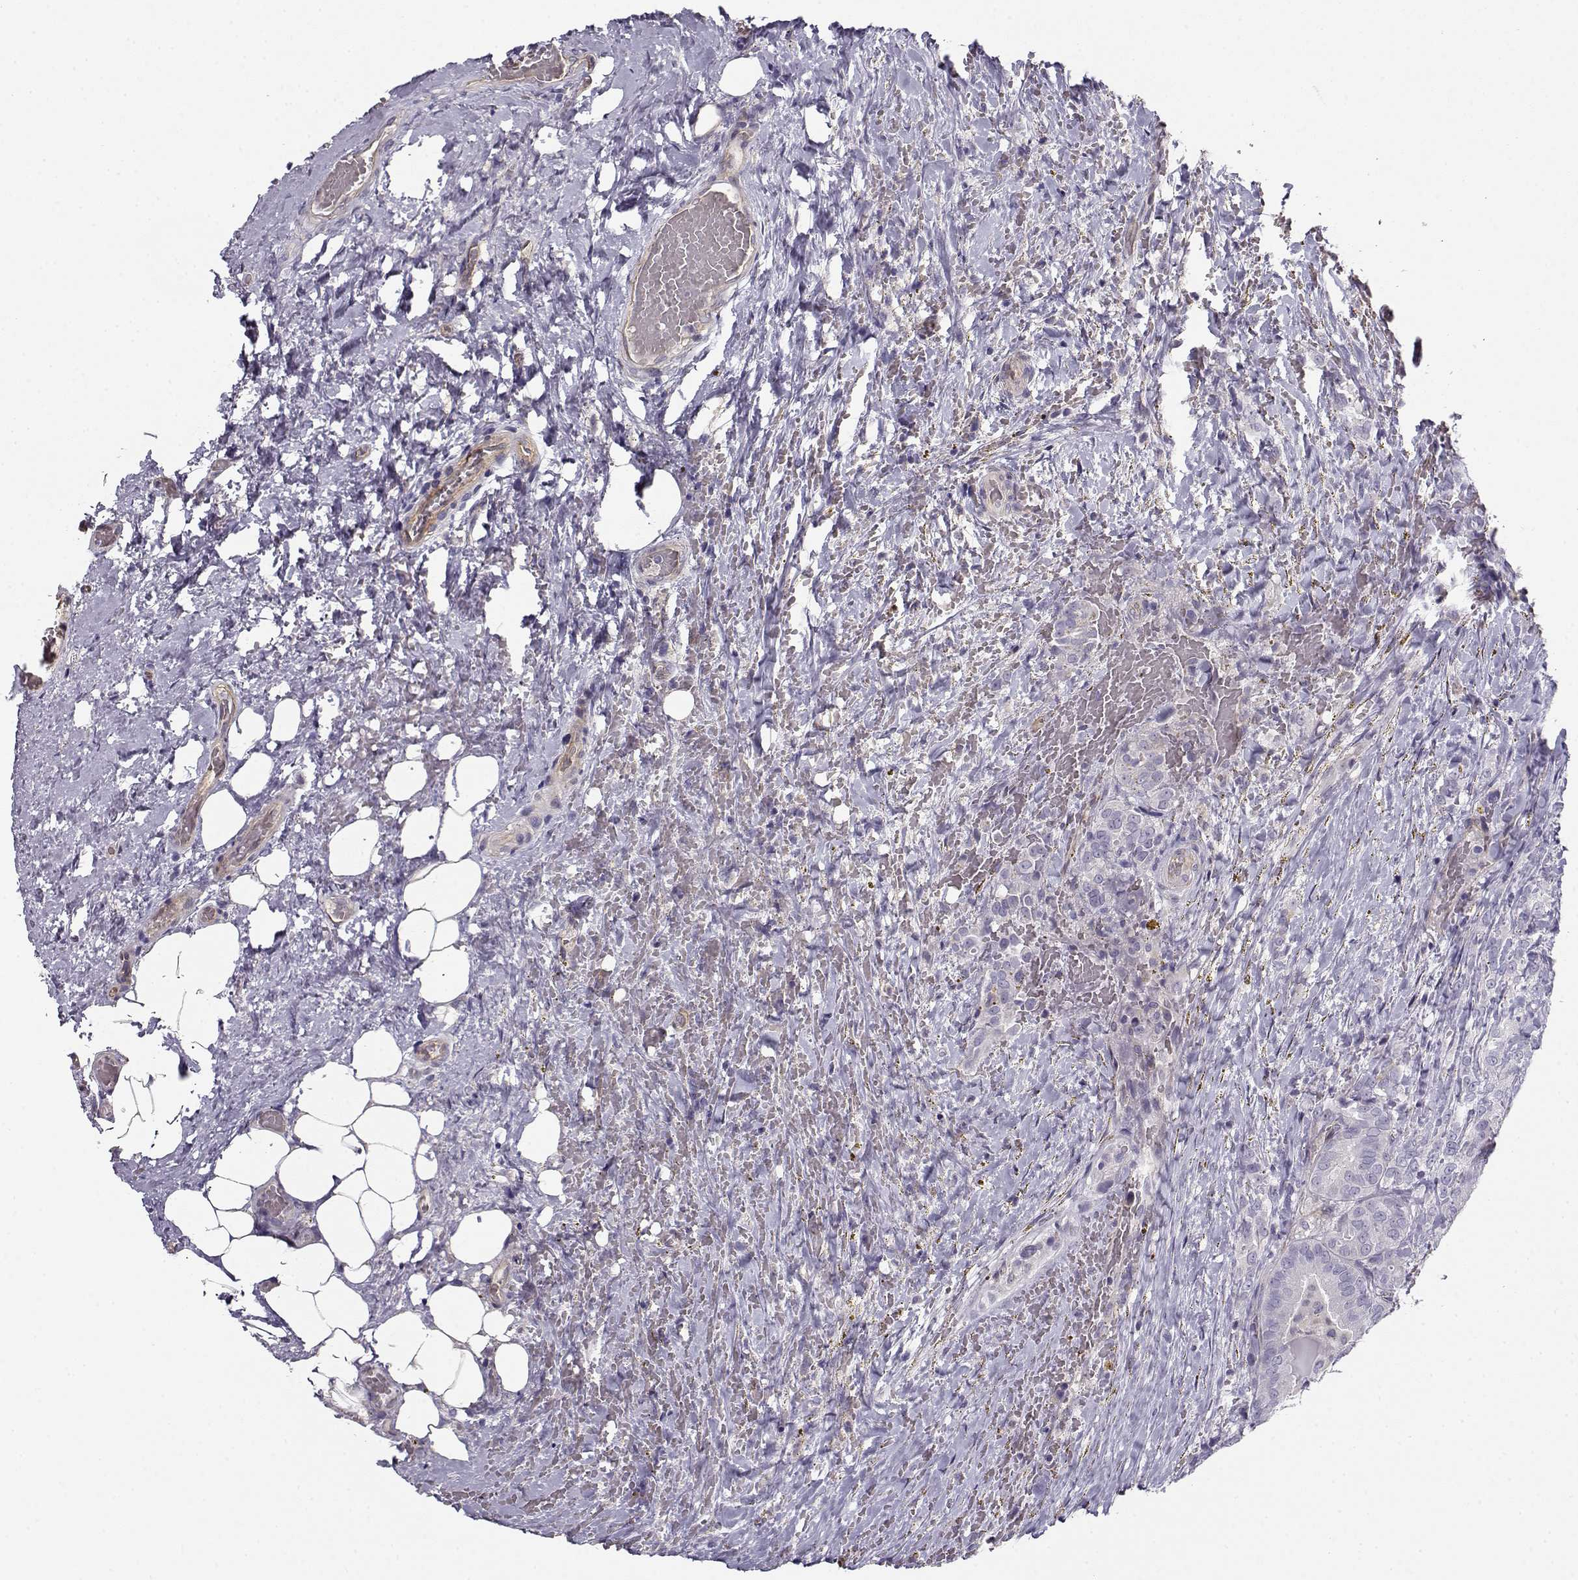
{"staining": {"intensity": "negative", "quantity": "none", "location": "none"}, "tissue": "thyroid cancer", "cell_type": "Tumor cells", "image_type": "cancer", "snomed": [{"axis": "morphology", "description": "Papillary adenocarcinoma, NOS"}, {"axis": "topography", "description": "Thyroid gland"}], "caption": "Tumor cells show no significant protein expression in thyroid cancer (papillary adenocarcinoma). The staining was performed using DAB (3,3'-diaminobenzidine) to visualize the protein expression in brown, while the nuclei were stained in blue with hematoxylin (Magnification: 20x).", "gene": "MYO1A", "patient": {"sex": "male", "age": 61}}